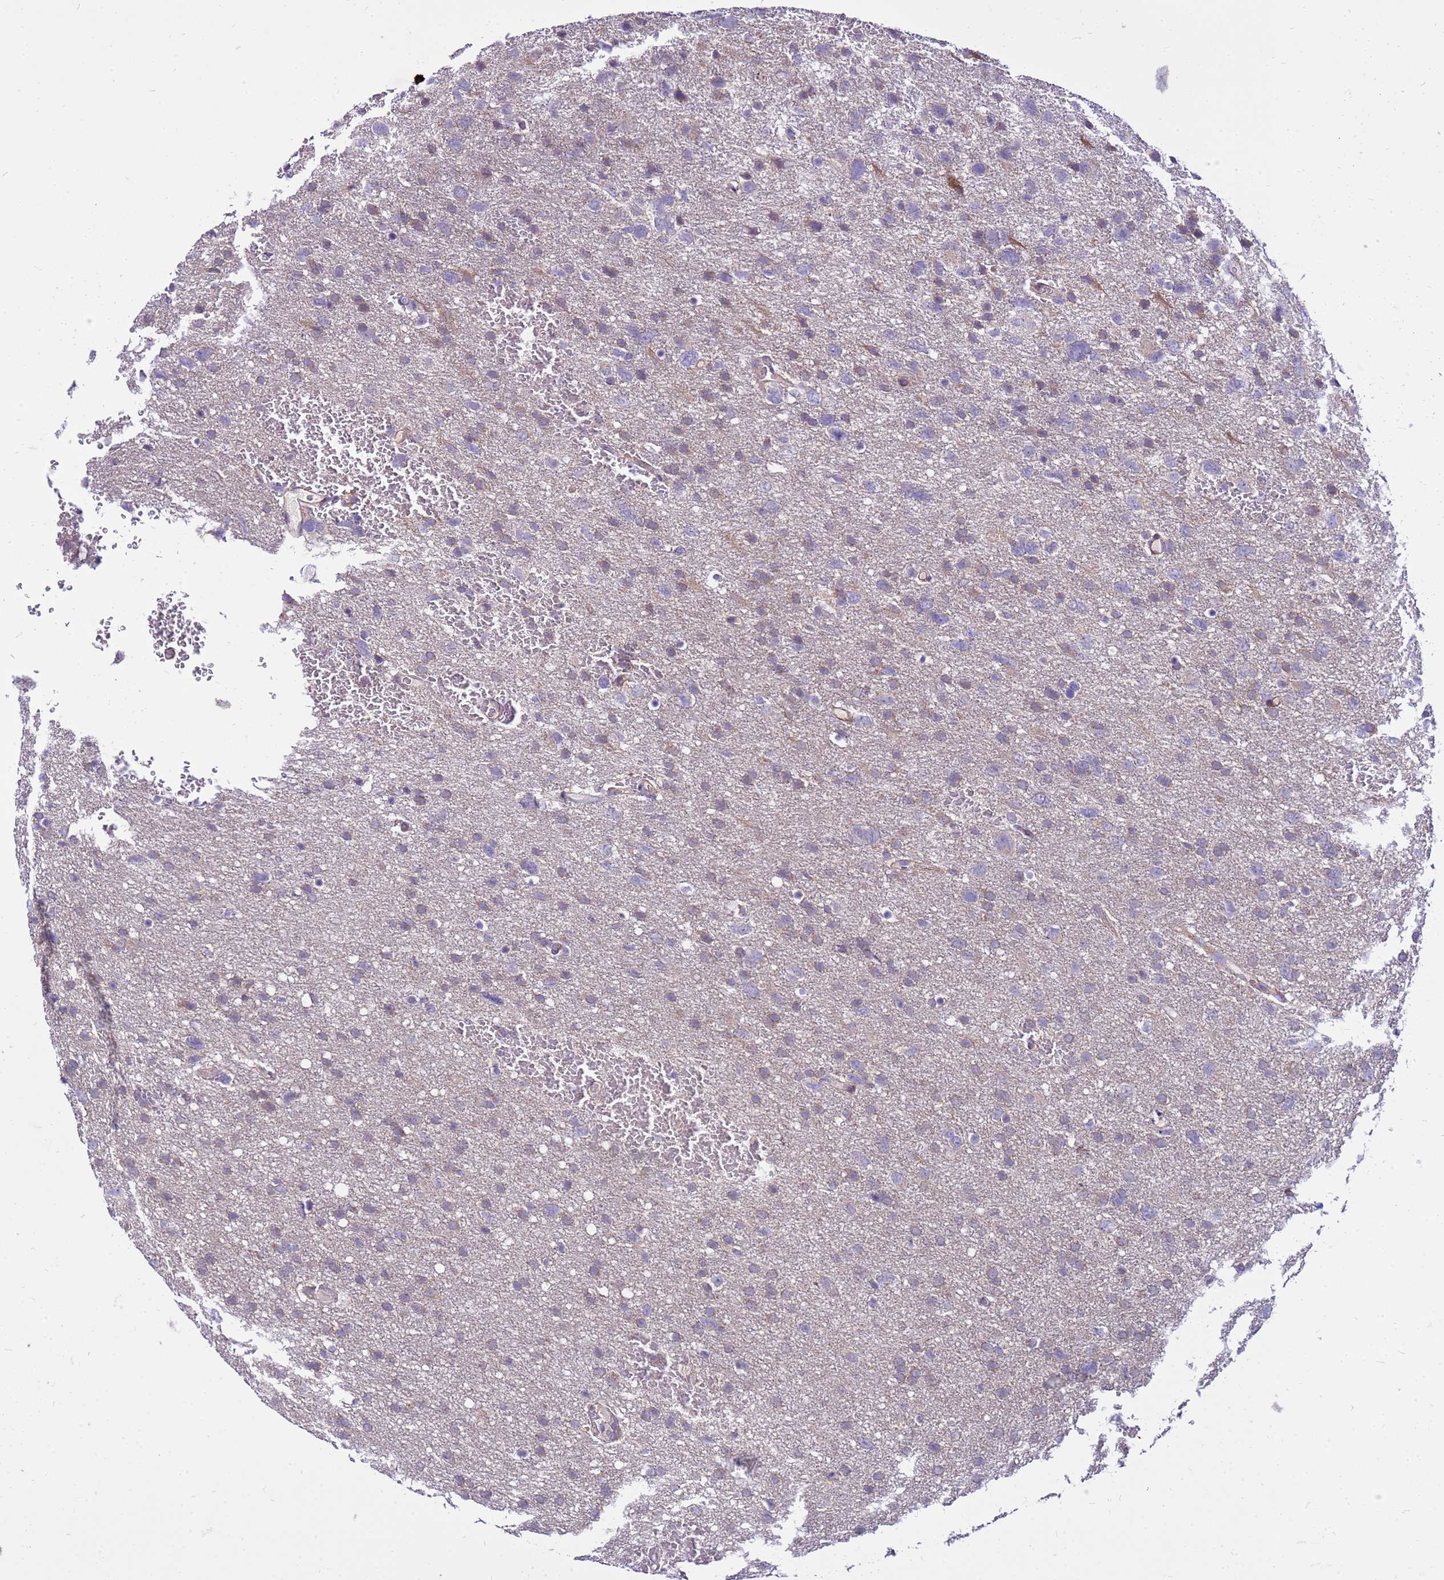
{"staining": {"intensity": "negative", "quantity": "none", "location": "none"}, "tissue": "glioma", "cell_type": "Tumor cells", "image_type": "cancer", "snomed": [{"axis": "morphology", "description": "Glioma, malignant, High grade"}, {"axis": "topography", "description": "Brain"}], "caption": "The image shows no staining of tumor cells in high-grade glioma (malignant). The staining was performed using DAB (3,3'-diaminobenzidine) to visualize the protein expression in brown, while the nuclei were stained in blue with hematoxylin (Magnification: 20x).", "gene": "PKD1", "patient": {"sex": "male", "age": 61}}